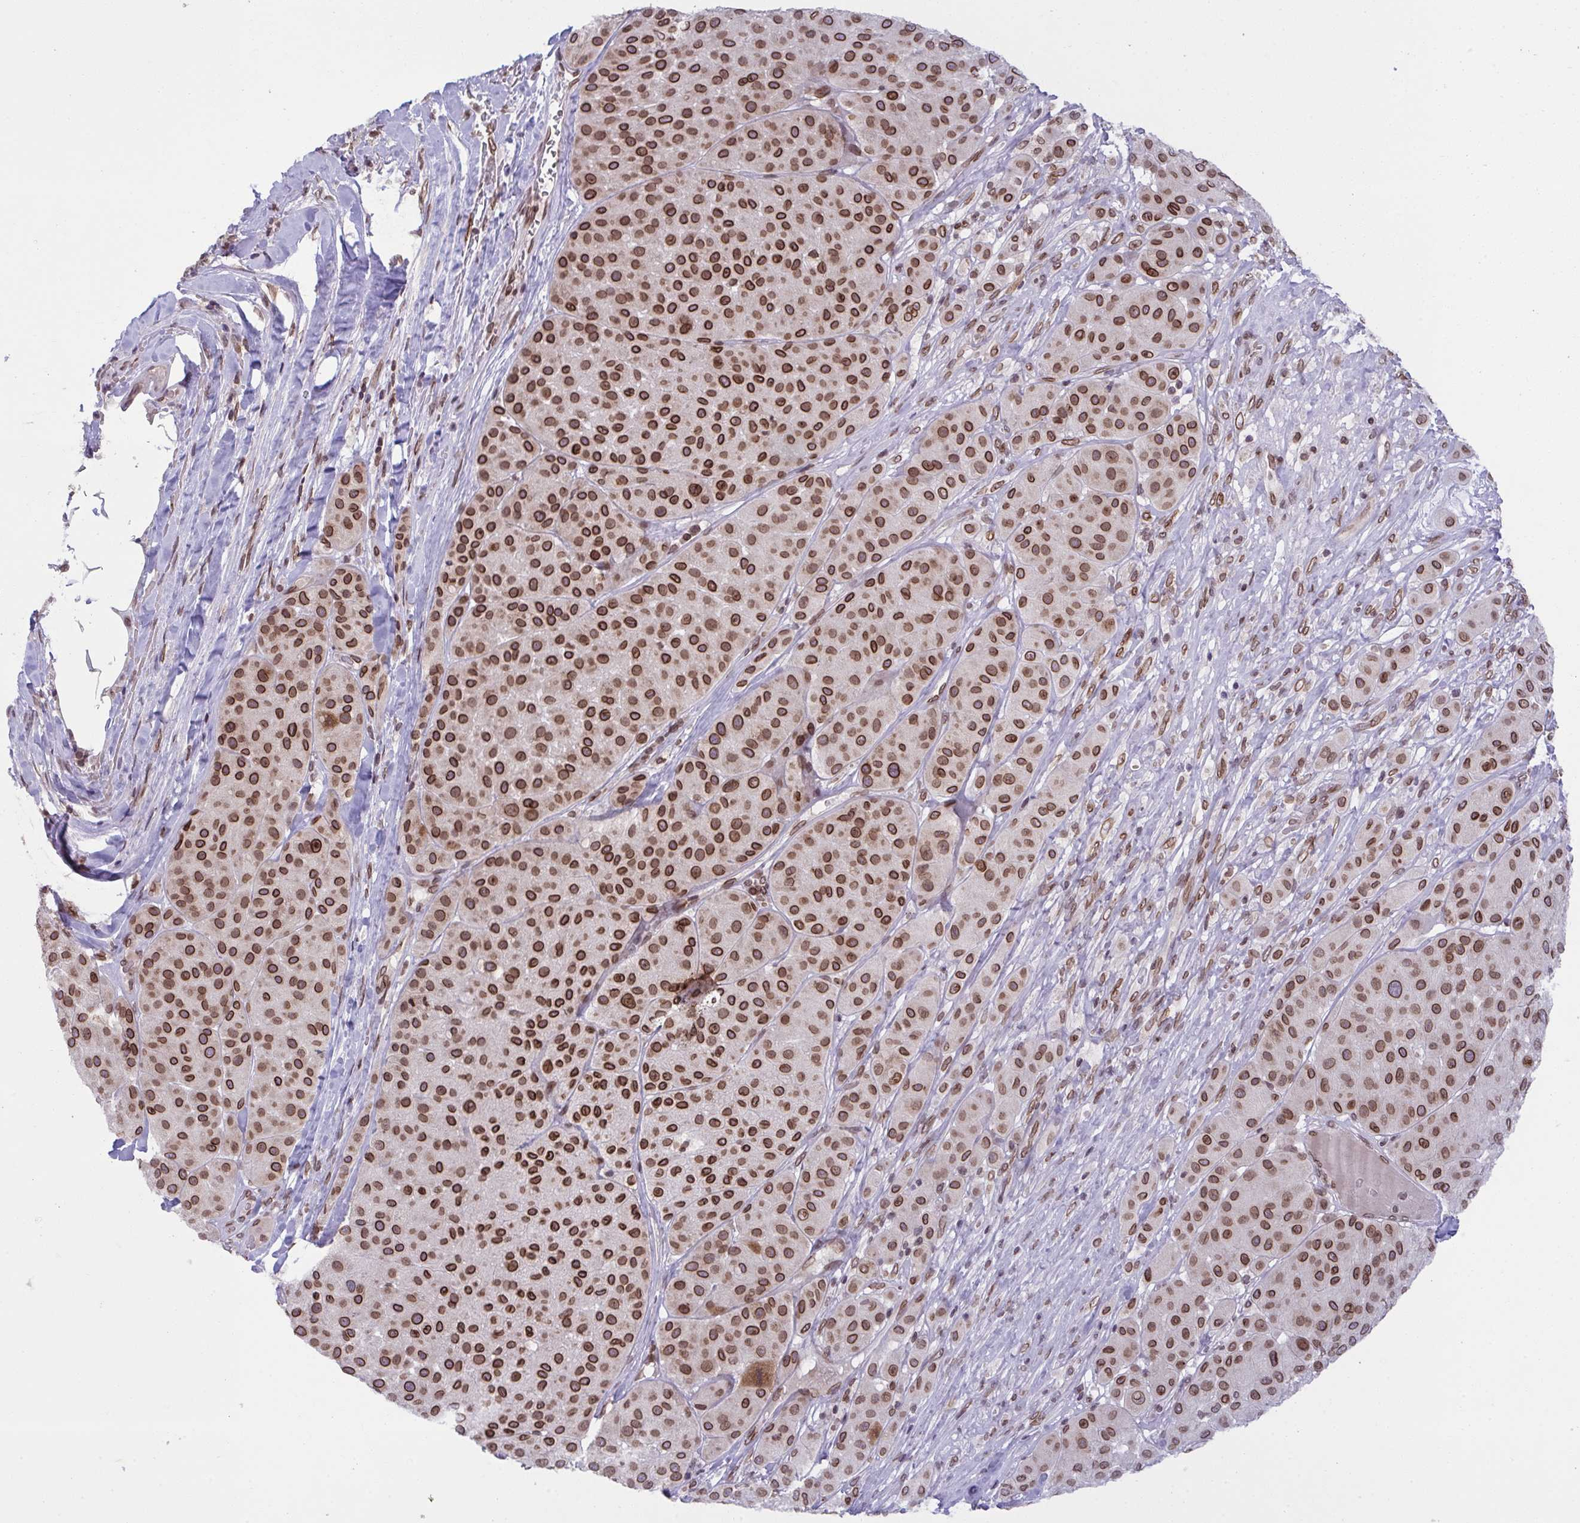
{"staining": {"intensity": "strong", "quantity": ">75%", "location": "cytoplasmic/membranous,nuclear"}, "tissue": "melanoma", "cell_type": "Tumor cells", "image_type": "cancer", "snomed": [{"axis": "morphology", "description": "Malignant melanoma, Metastatic site"}, {"axis": "topography", "description": "Smooth muscle"}], "caption": "Immunohistochemistry histopathology image of neoplastic tissue: melanoma stained using immunohistochemistry reveals high levels of strong protein expression localized specifically in the cytoplasmic/membranous and nuclear of tumor cells, appearing as a cytoplasmic/membranous and nuclear brown color.", "gene": "RANBP2", "patient": {"sex": "male", "age": 41}}